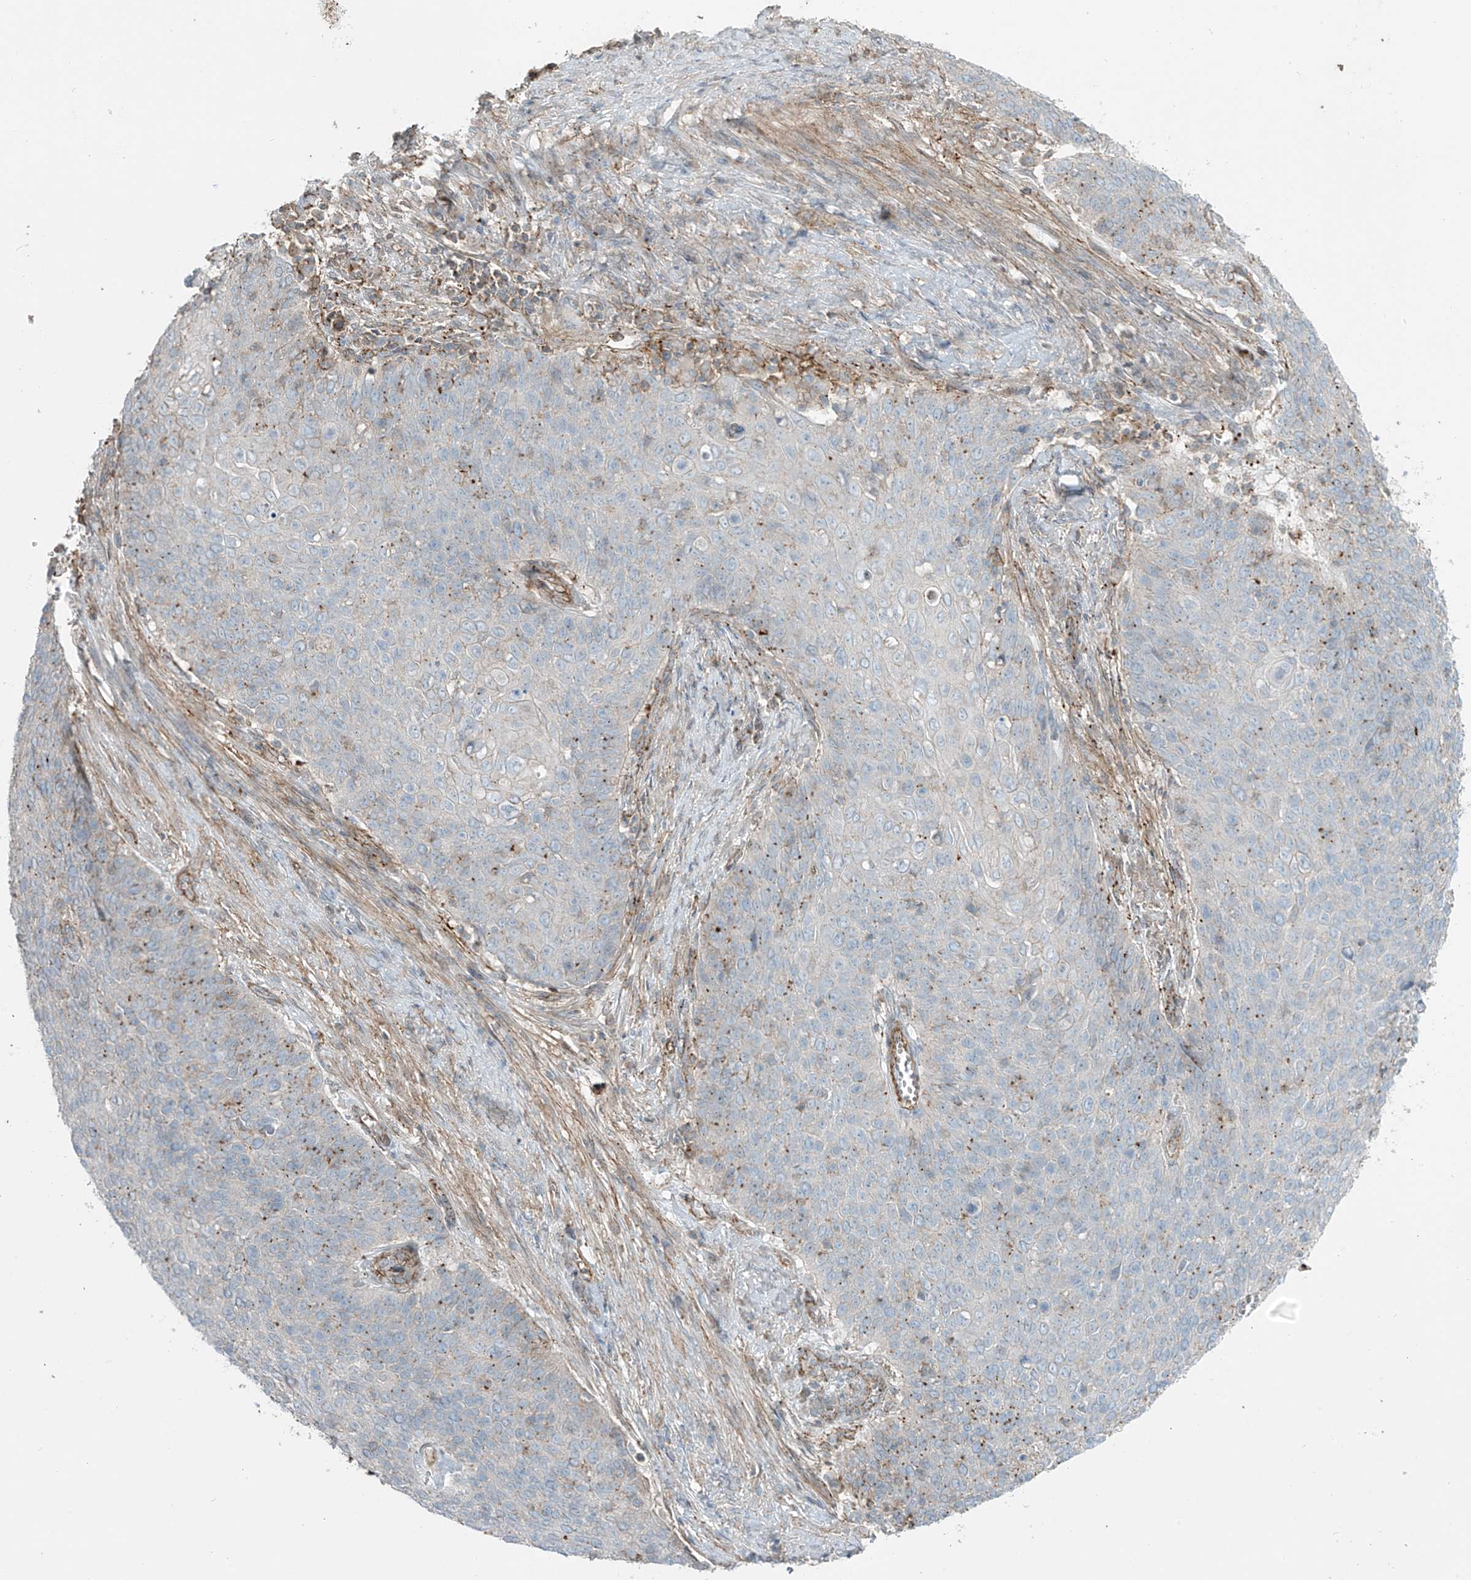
{"staining": {"intensity": "weak", "quantity": "<25%", "location": "cytoplasmic/membranous"}, "tissue": "cervical cancer", "cell_type": "Tumor cells", "image_type": "cancer", "snomed": [{"axis": "morphology", "description": "Squamous cell carcinoma, NOS"}, {"axis": "topography", "description": "Cervix"}], "caption": "The micrograph displays no staining of tumor cells in squamous cell carcinoma (cervical).", "gene": "SLC9A2", "patient": {"sex": "female", "age": 39}}